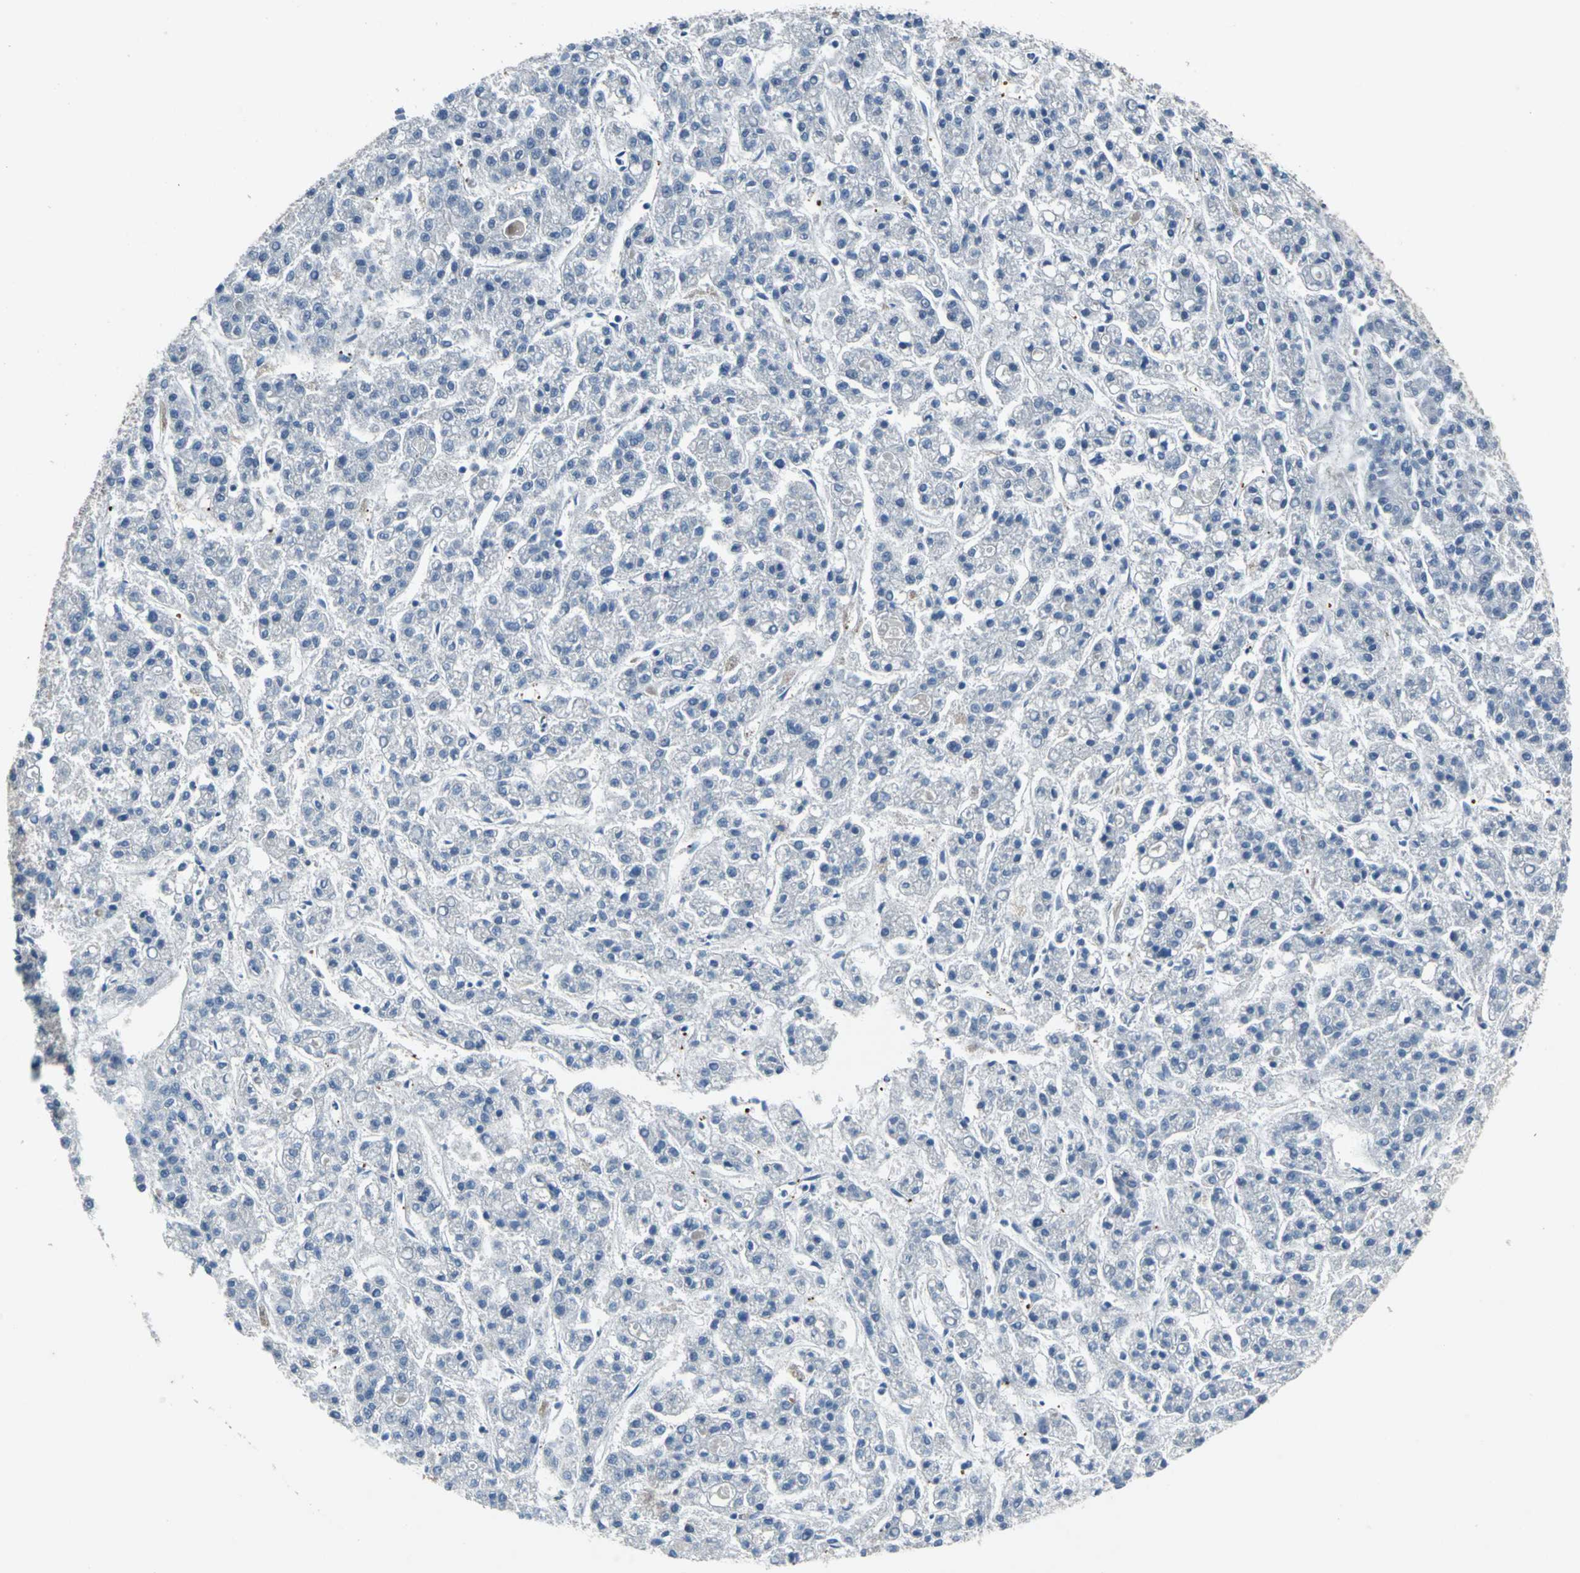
{"staining": {"intensity": "negative", "quantity": "none", "location": "none"}, "tissue": "liver cancer", "cell_type": "Tumor cells", "image_type": "cancer", "snomed": [{"axis": "morphology", "description": "Carcinoma, Hepatocellular, NOS"}, {"axis": "topography", "description": "Liver"}], "caption": "Immunohistochemistry of liver cancer demonstrates no staining in tumor cells.", "gene": "SELP", "patient": {"sex": "male", "age": 70}}